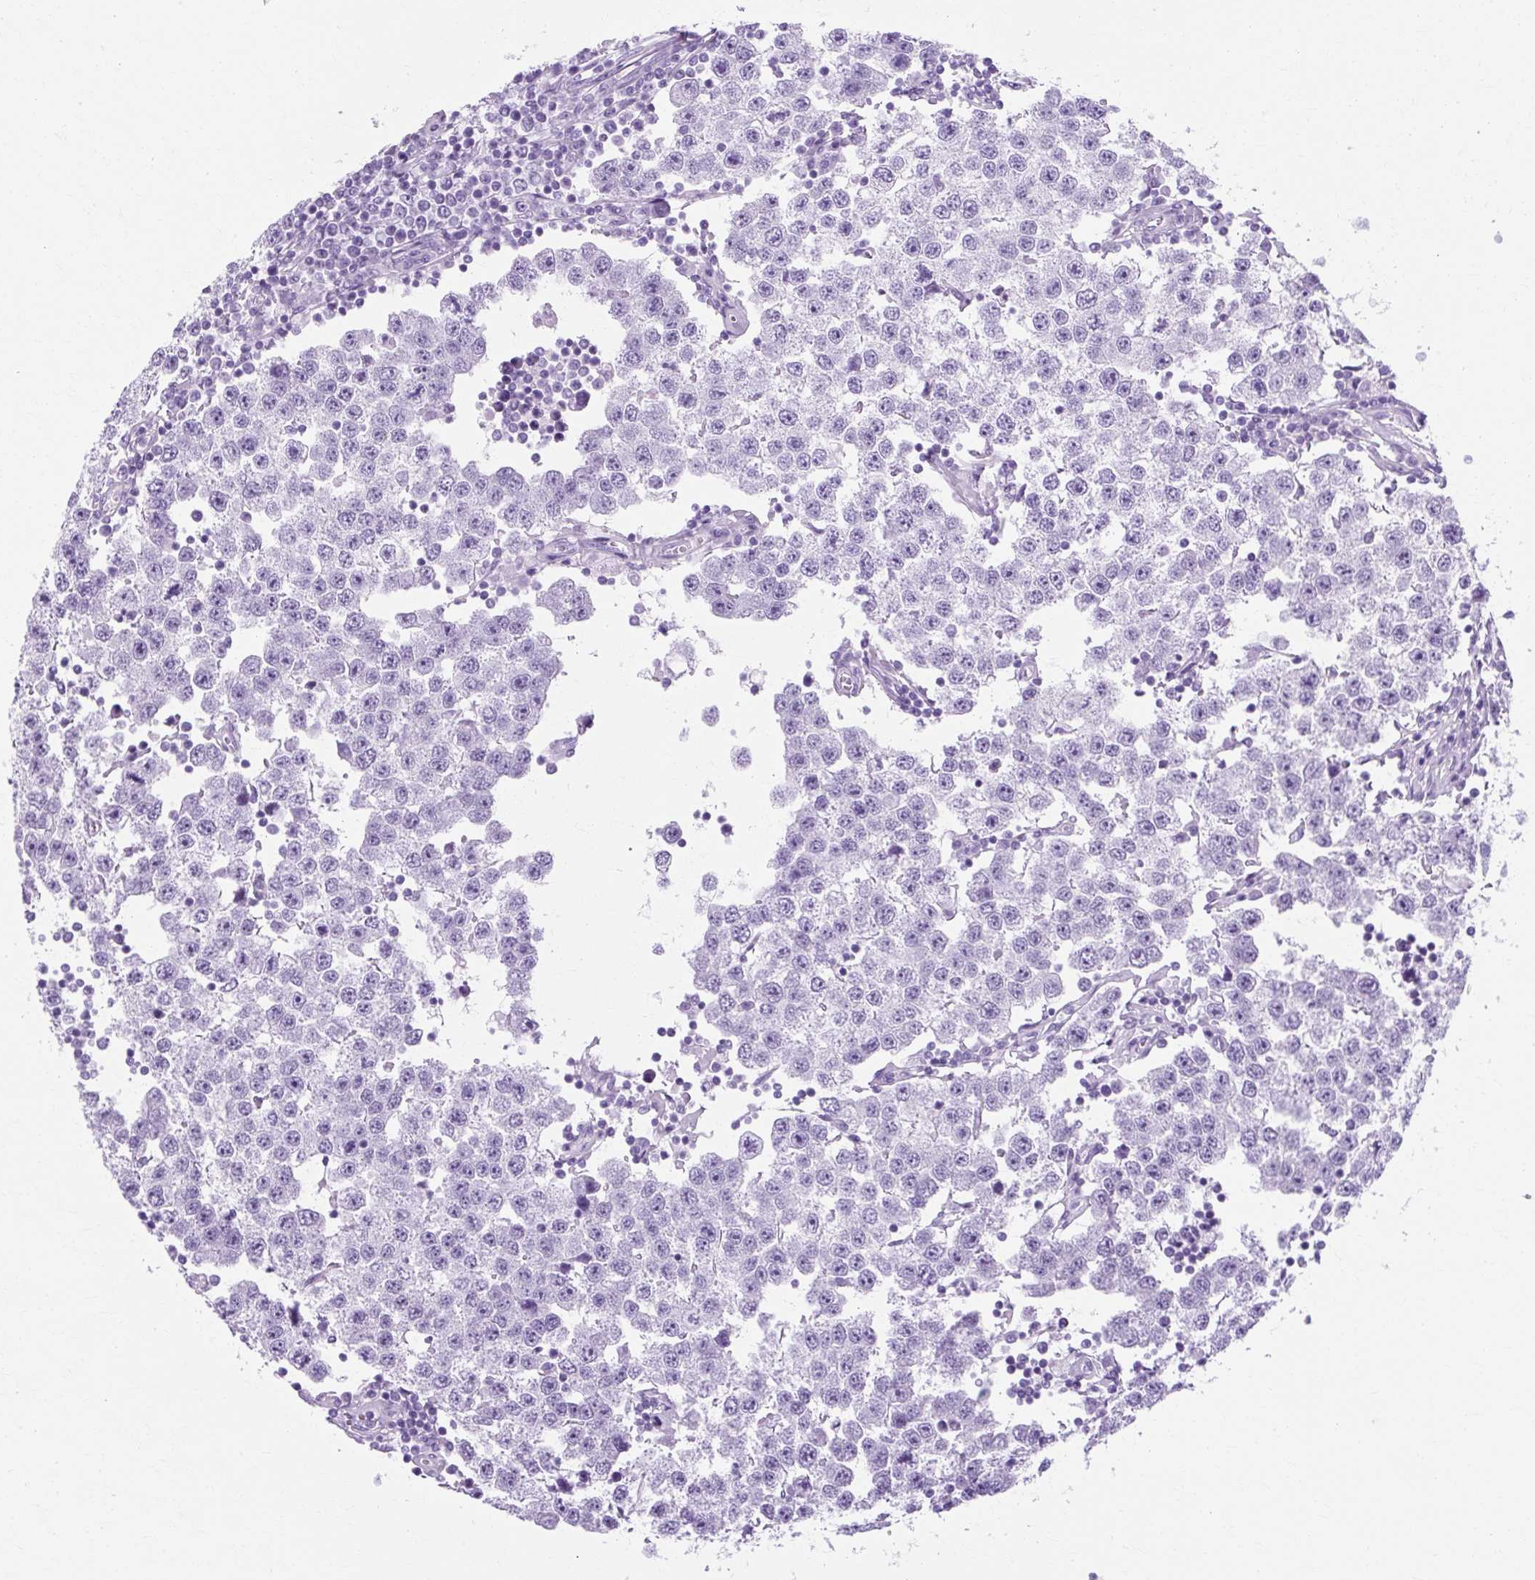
{"staining": {"intensity": "negative", "quantity": "none", "location": "none"}, "tissue": "testis cancer", "cell_type": "Tumor cells", "image_type": "cancer", "snomed": [{"axis": "morphology", "description": "Seminoma, NOS"}, {"axis": "topography", "description": "Testis"}], "caption": "Protein analysis of testis cancer shows no significant expression in tumor cells.", "gene": "TMEM89", "patient": {"sex": "male", "age": 34}}